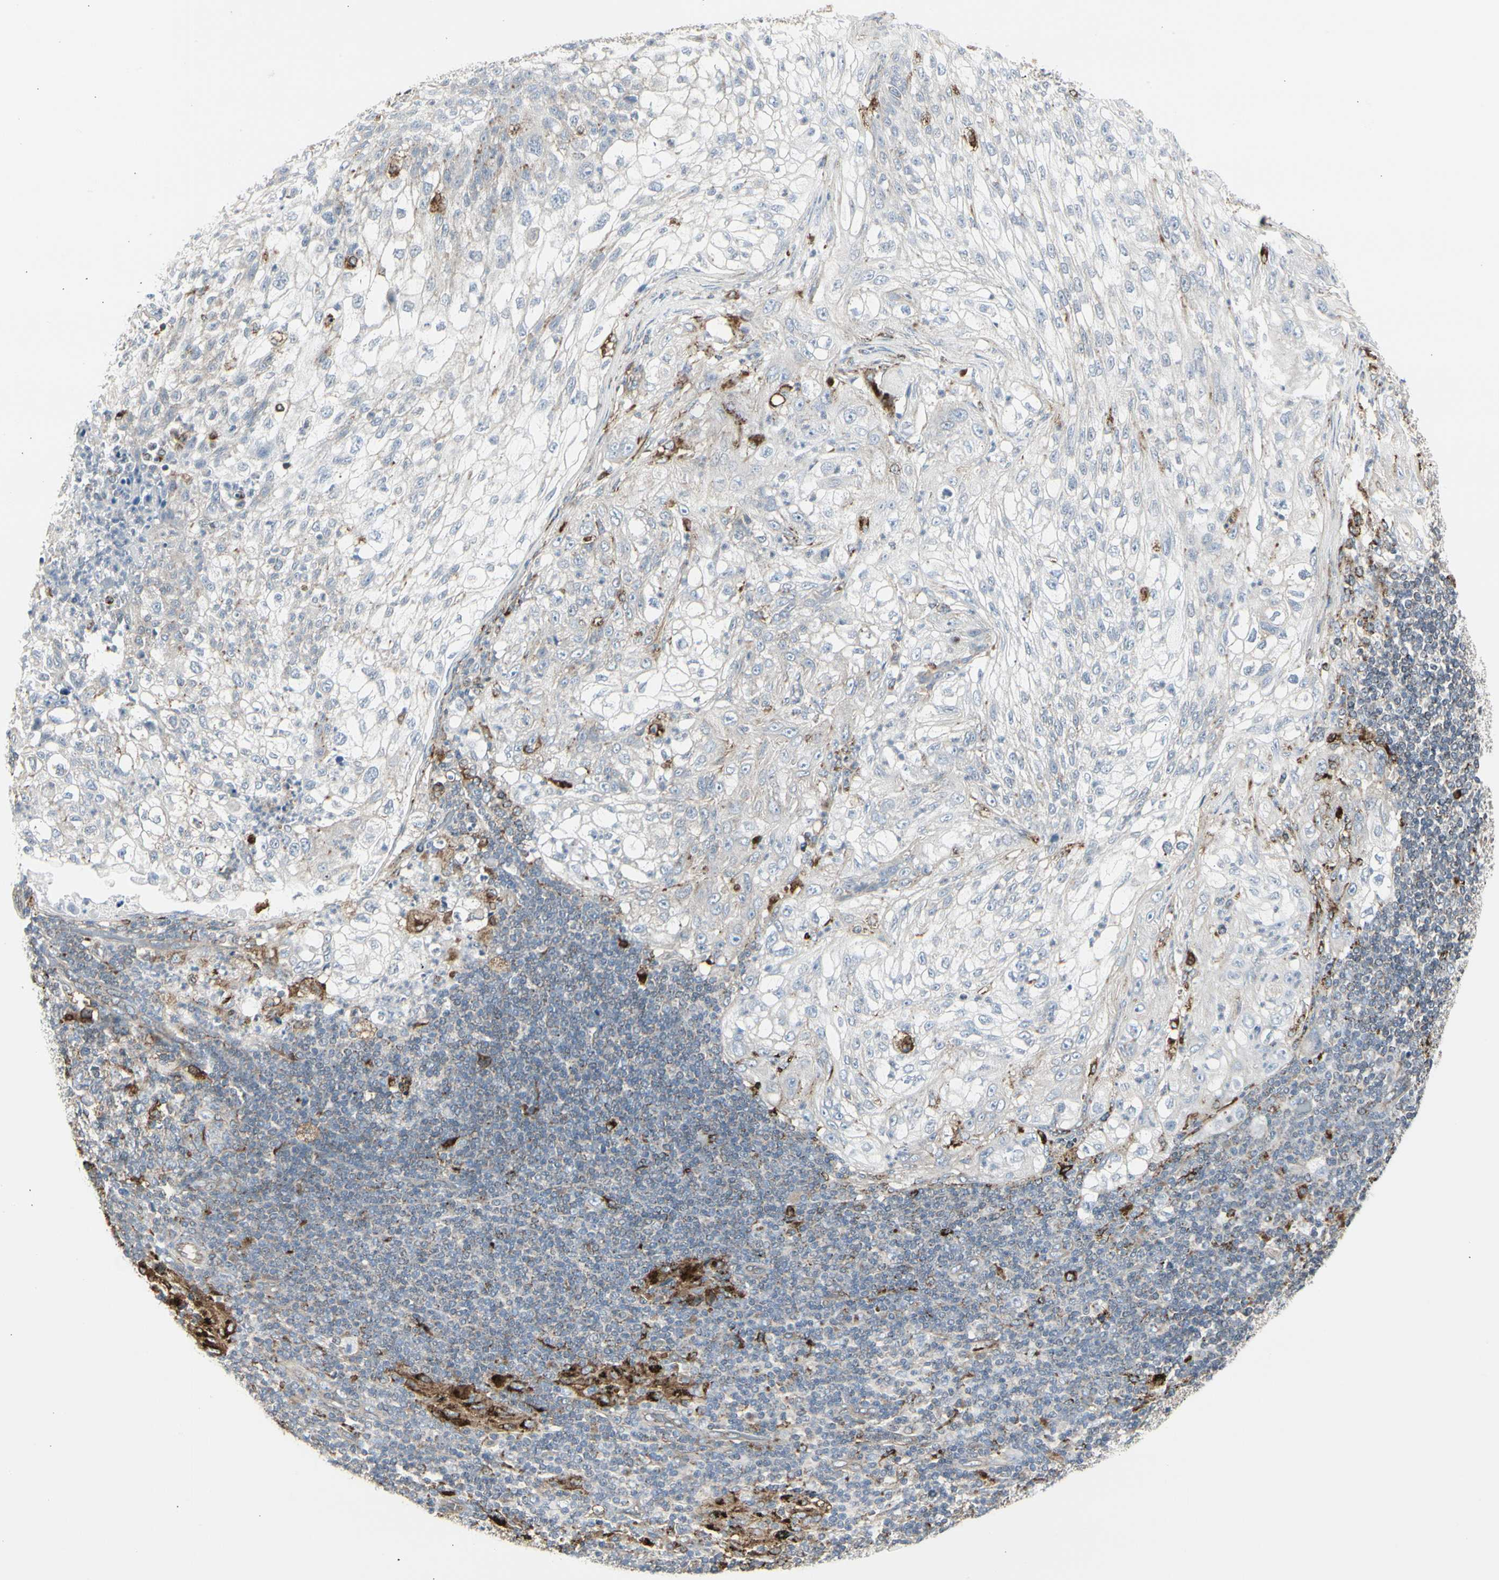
{"staining": {"intensity": "negative", "quantity": "none", "location": "none"}, "tissue": "lung cancer", "cell_type": "Tumor cells", "image_type": "cancer", "snomed": [{"axis": "morphology", "description": "Inflammation, NOS"}, {"axis": "morphology", "description": "Squamous cell carcinoma, NOS"}, {"axis": "topography", "description": "Lymph node"}, {"axis": "topography", "description": "Soft tissue"}, {"axis": "topography", "description": "Lung"}], "caption": "Protein analysis of squamous cell carcinoma (lung) displays no significant expression in tumor cells.", "gene": "ATP6V1B2", "patient": {"sex": "male", "age": 66}}